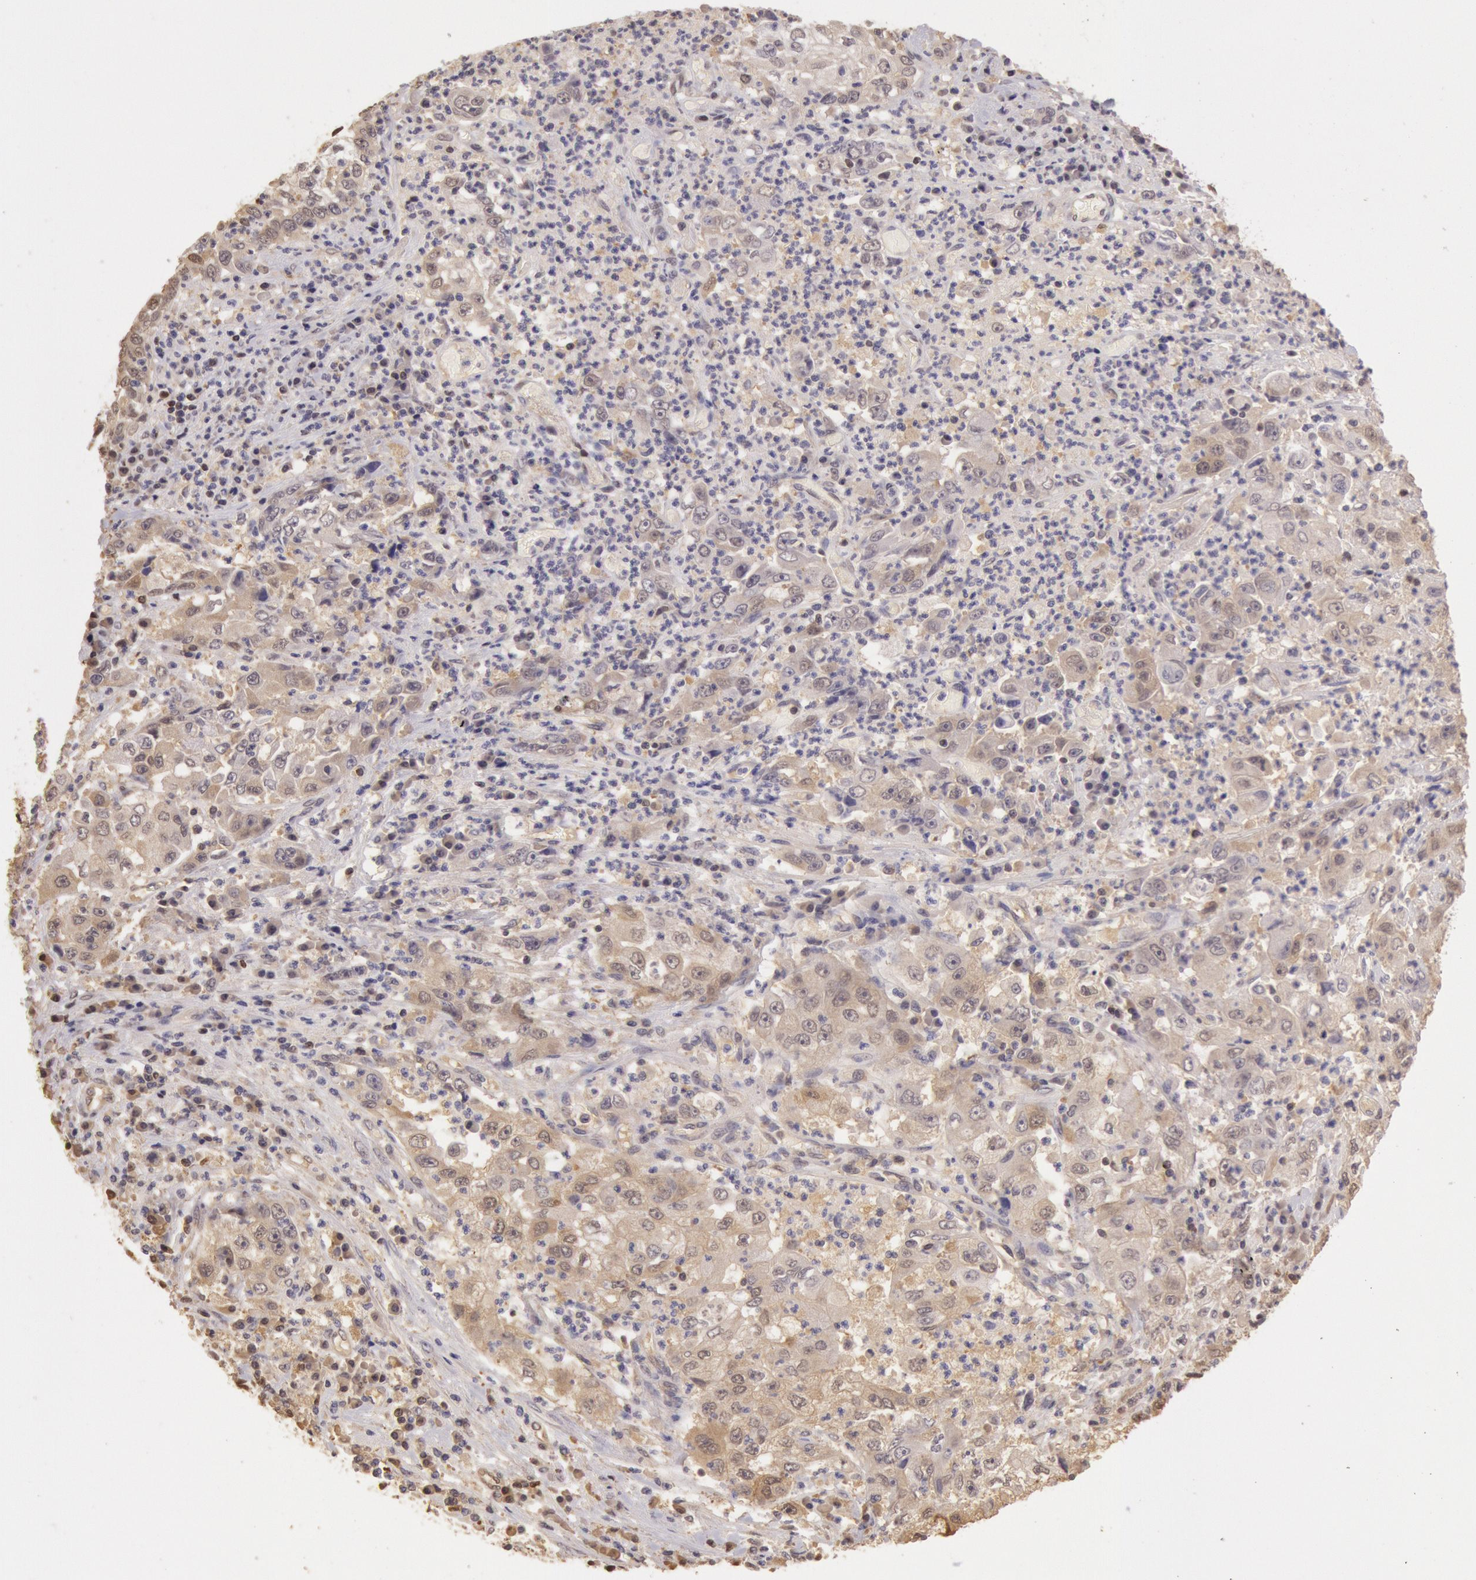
{"staining": {"intensity": "weak", "quantity": "25%-75%", "location": "cytoplasmic/membranous"}, "tissue": "cervical cancer", "cell_type": "Tumor cells", "image_type": "cancer", "snomed": [{"axis": "morphology", "description": "Squamous cell carcinoma, NOS"}, {"axis": "topography", "description": "Cervix"}], "caption": "Weak cytoplasmic/membranous positivity for a protein is seen in about 25%-75% of tumor cells of squamous cell carcinoma (cervical) using immunohistochemistry.", "gene": "SOD1", "patient": {"sex": "female", "age": 36}}